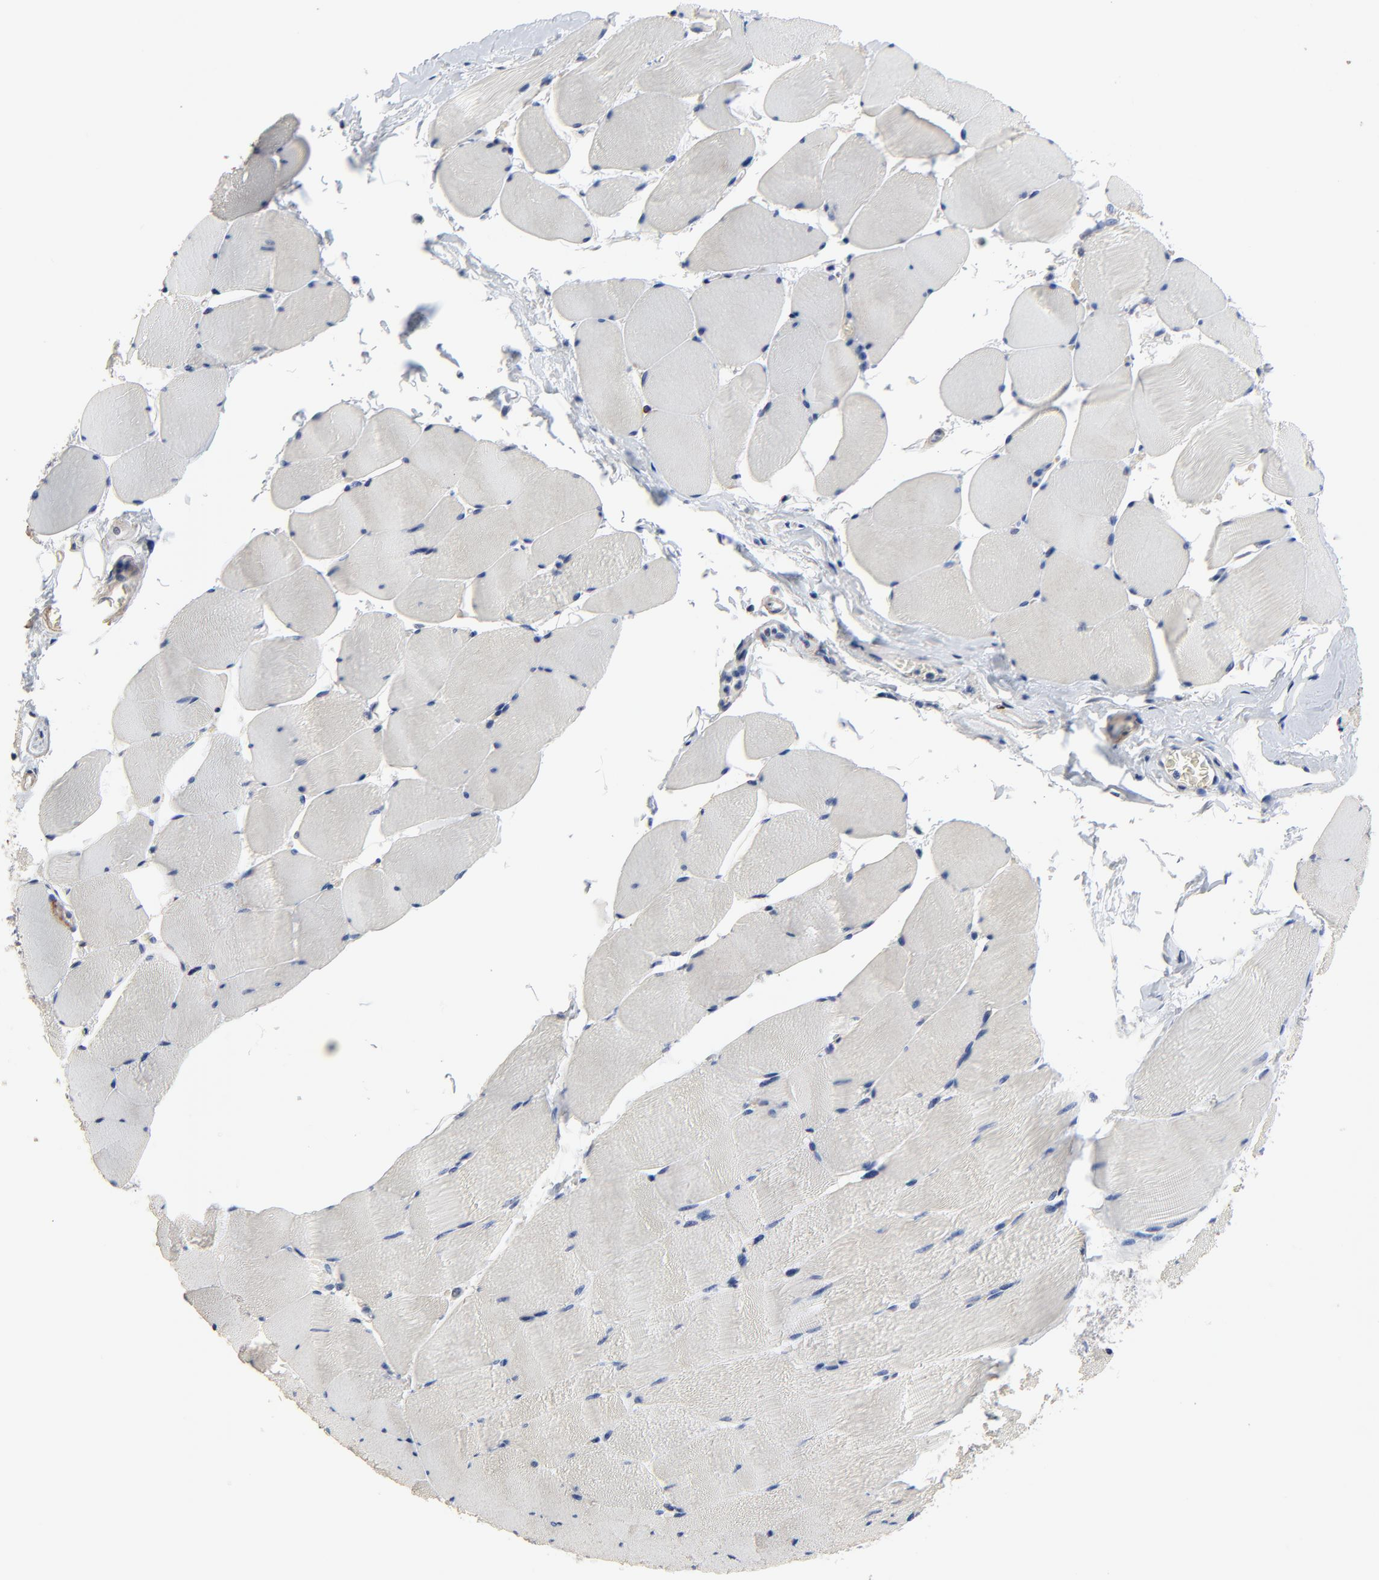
{"staining": {"intensity": "weak", "quantity": "<25%", "location": "cytoplasmic/membranous"}, "tissue": "skeletal muscle", "cell_type": "Myocytes", "image_type": "normal", "snomed": [{"axis": "morphology", "description": "Normal tissue, NOS"}, {"axis": "topography", "description": "Skeletal muscle"}], "caption": "Protein analysis of normal skeletal muscle reveals no significant staining in myocytes.", "gene": "SKAP1", "patient": {"sex": "male", "age": 62}}